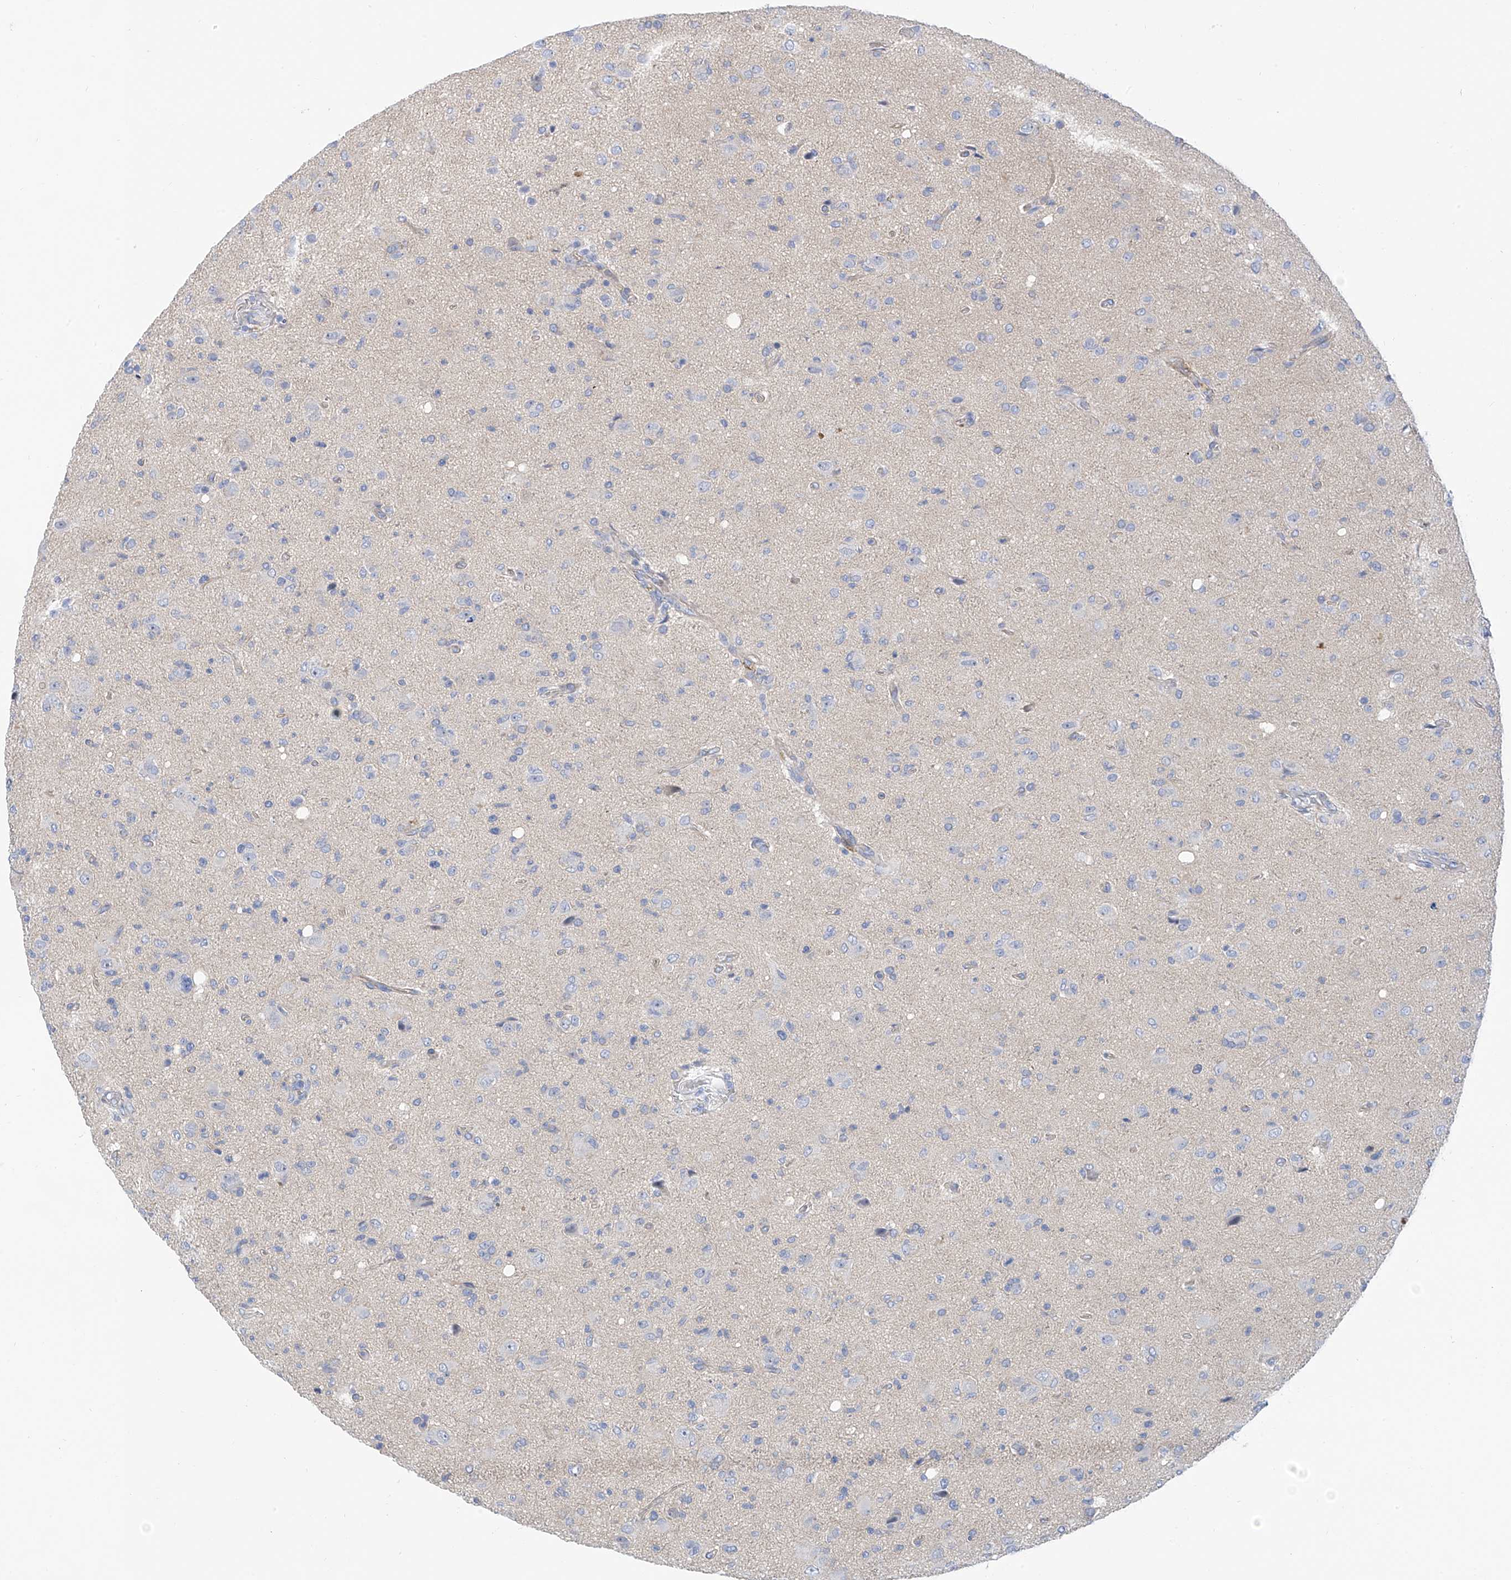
{"staining": {"intensity": "negative", "quantity": "none", "location": "none"}, "tissue": "glioma", "cell_type": "Tumor cells", "image_type": "cancer", "snomed": [{"axis": "morphology", "description": "Glioma, malignant, High grade"}, {"axis": "topography", "description": "Brain"}], "caption": "Immunohistochemistry photomicrograph of neoplastic tissue: glioma stained with DAB shows no significant protein staining in tumor cells. (Stains: DAB (3,3'-diaminobenzidine) immunohistochemistry (IHC) with hematoxylin counter stain, Microscopy: brightfield microscopy at high magnification).", "gene": "PIK3C2B", "patient": {"sex": "female", "age": 57}}